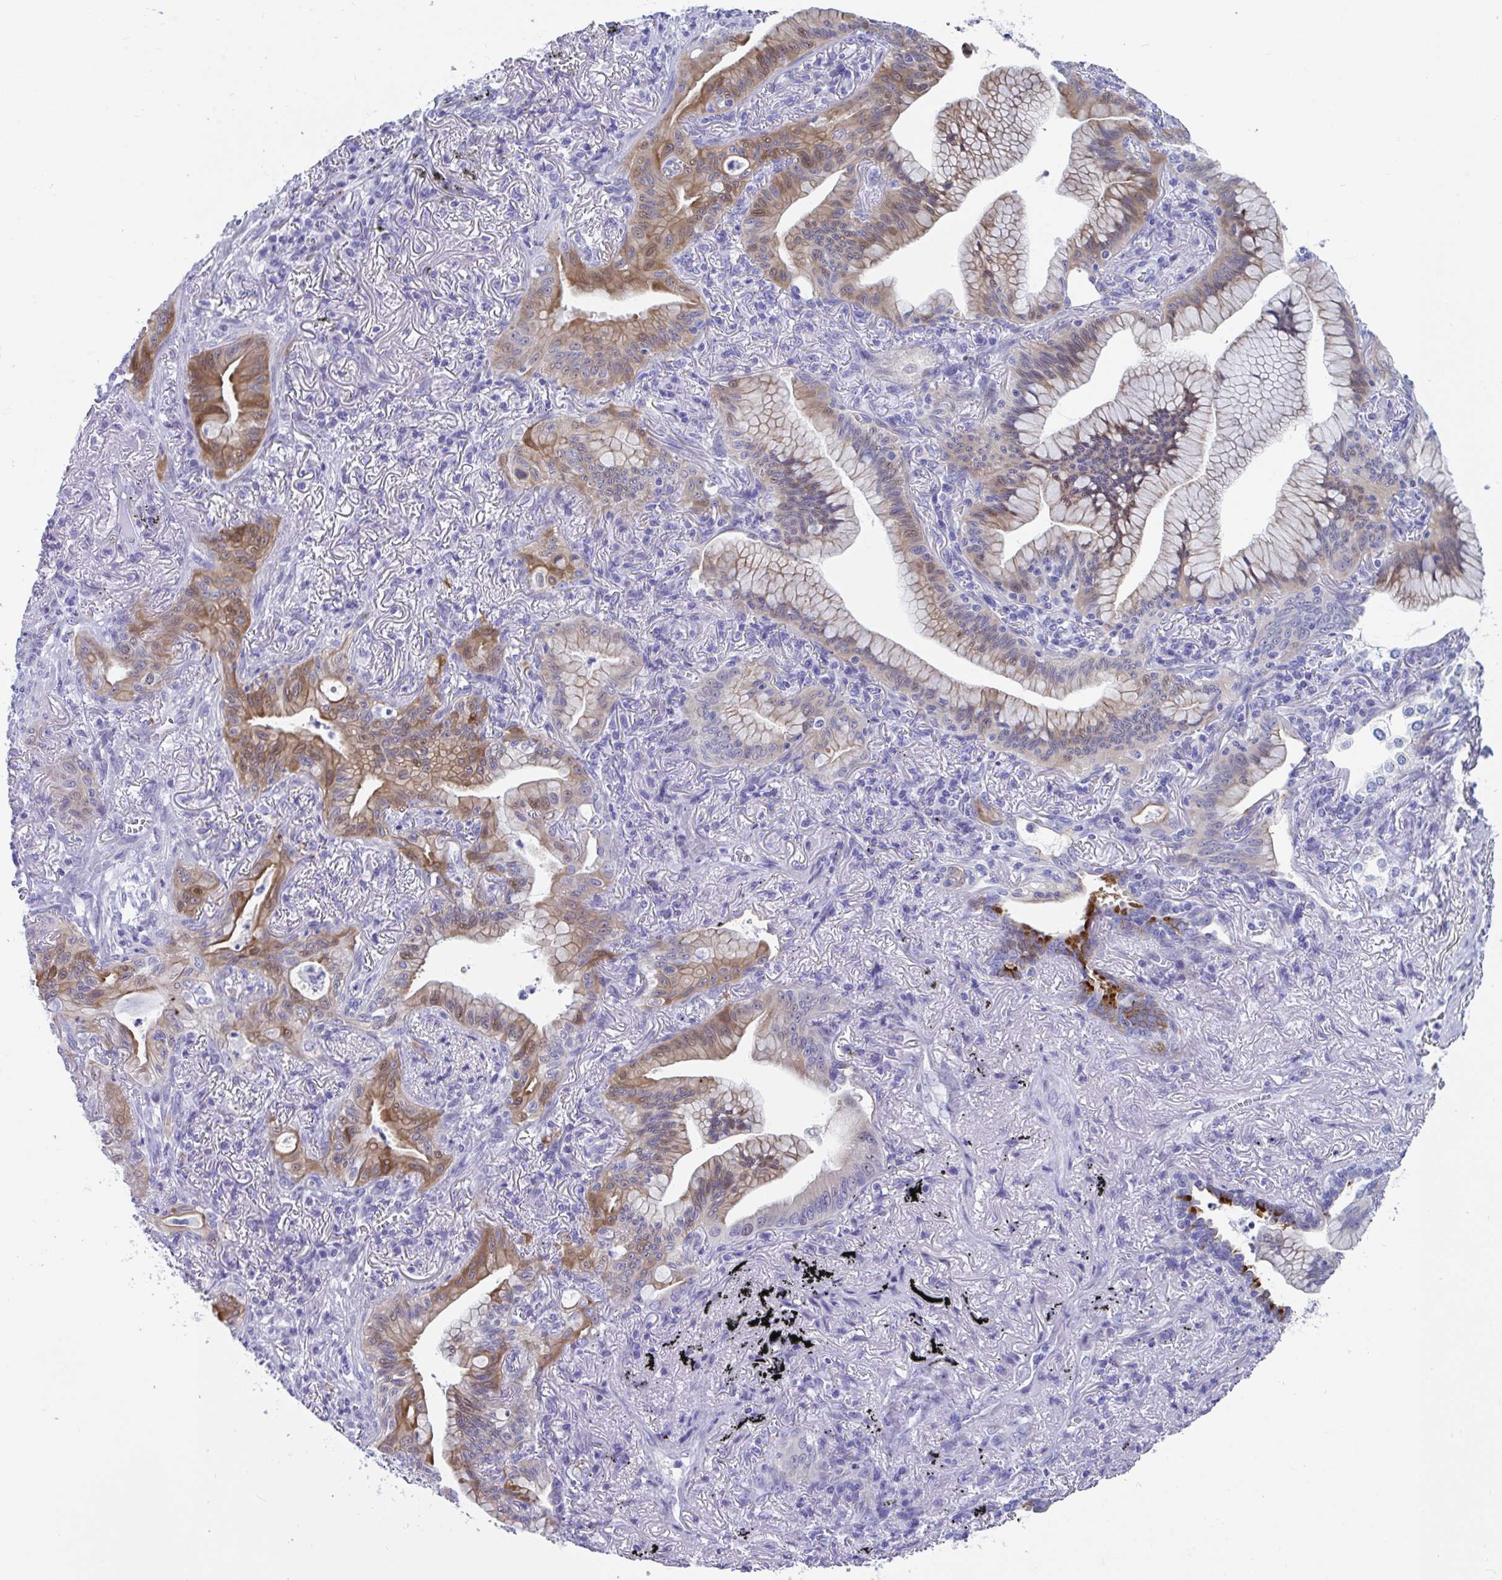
{"staining": {"intensity": "moderate", "quantity": ">75%", "location": "cytoplasmic/membranous,nuclear"}, "tissue": "lung cancer", "cell_type": "Tumor cells", "image_type": "cancer", "snomed": [{"axis": "morphology", "description": "Adenocarcinoma, NOS"}, {"axis": "topography", "description": "Lung"}], "caption": "The image displays immunohistochemical staining of lung adenocarcinoma. There is moderate cytoplasmic/membranous and nuclear expression is present in approximately >75% of tumor cells.", "gene": "TTC30B", "patient": {"sex": "male", "age": 77}}